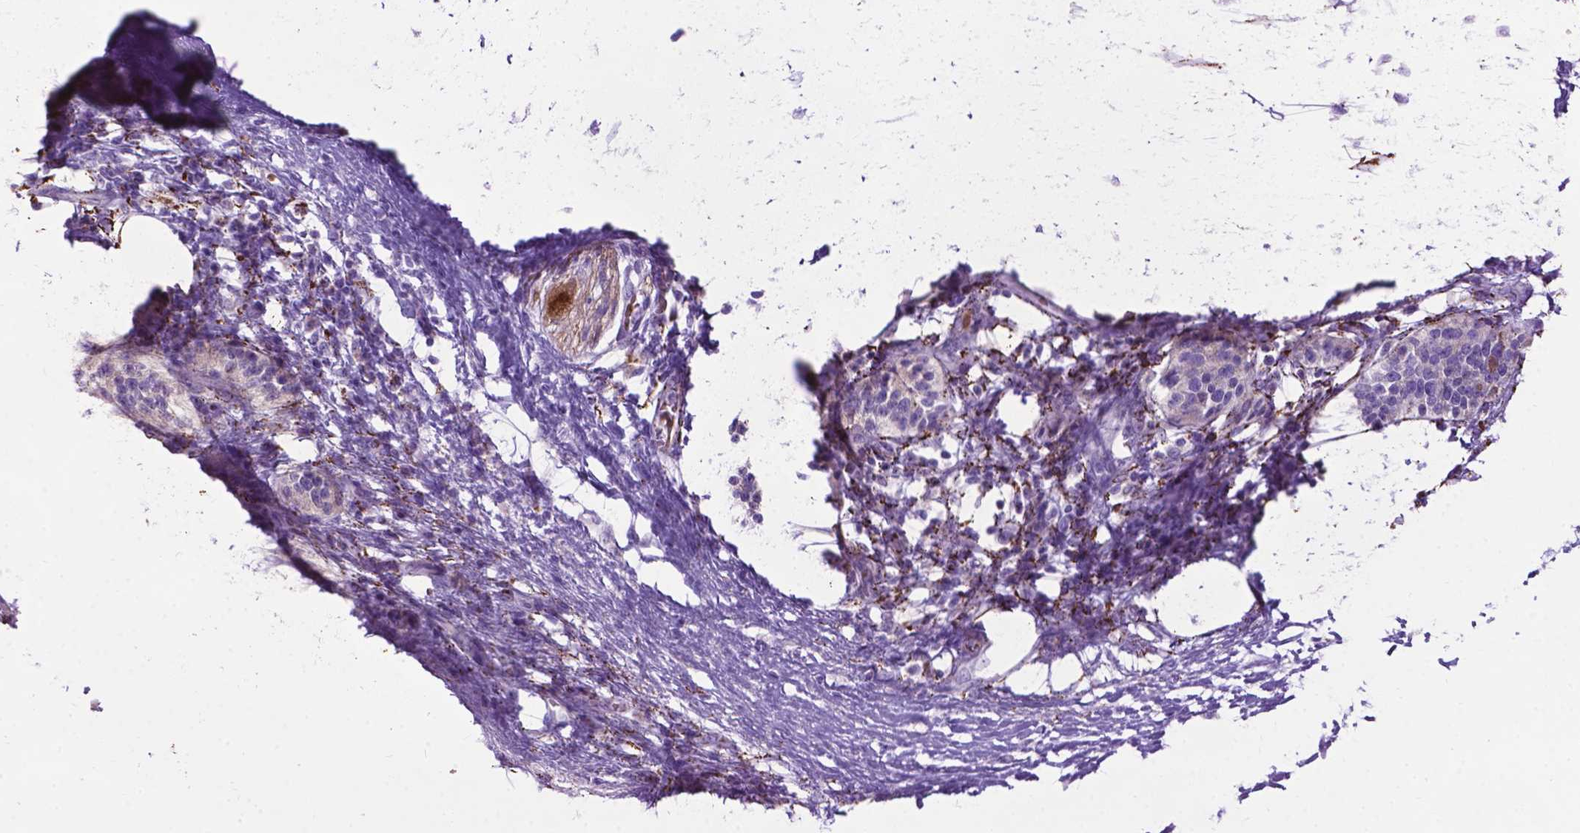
{"staining": {"intensity": "negative", "quantity": "none", "location": "none"}, "tissue": "pancreatic cancer", "cell_type": "Tumor cells", "image_type": "cancer", "snomed": [{"axis": "morphology", "description": "Adenocarcinoma, NOS"}, {"axis": "topography", "description": "Pancreas"}], "caption": "Immunohistochemical staining of pancreatic cancer (adenocarcinoma) displays no significant positivity in tumor cells.", "gene": "TMEM132E", "patient": {"sex": "female", "age": 72}}